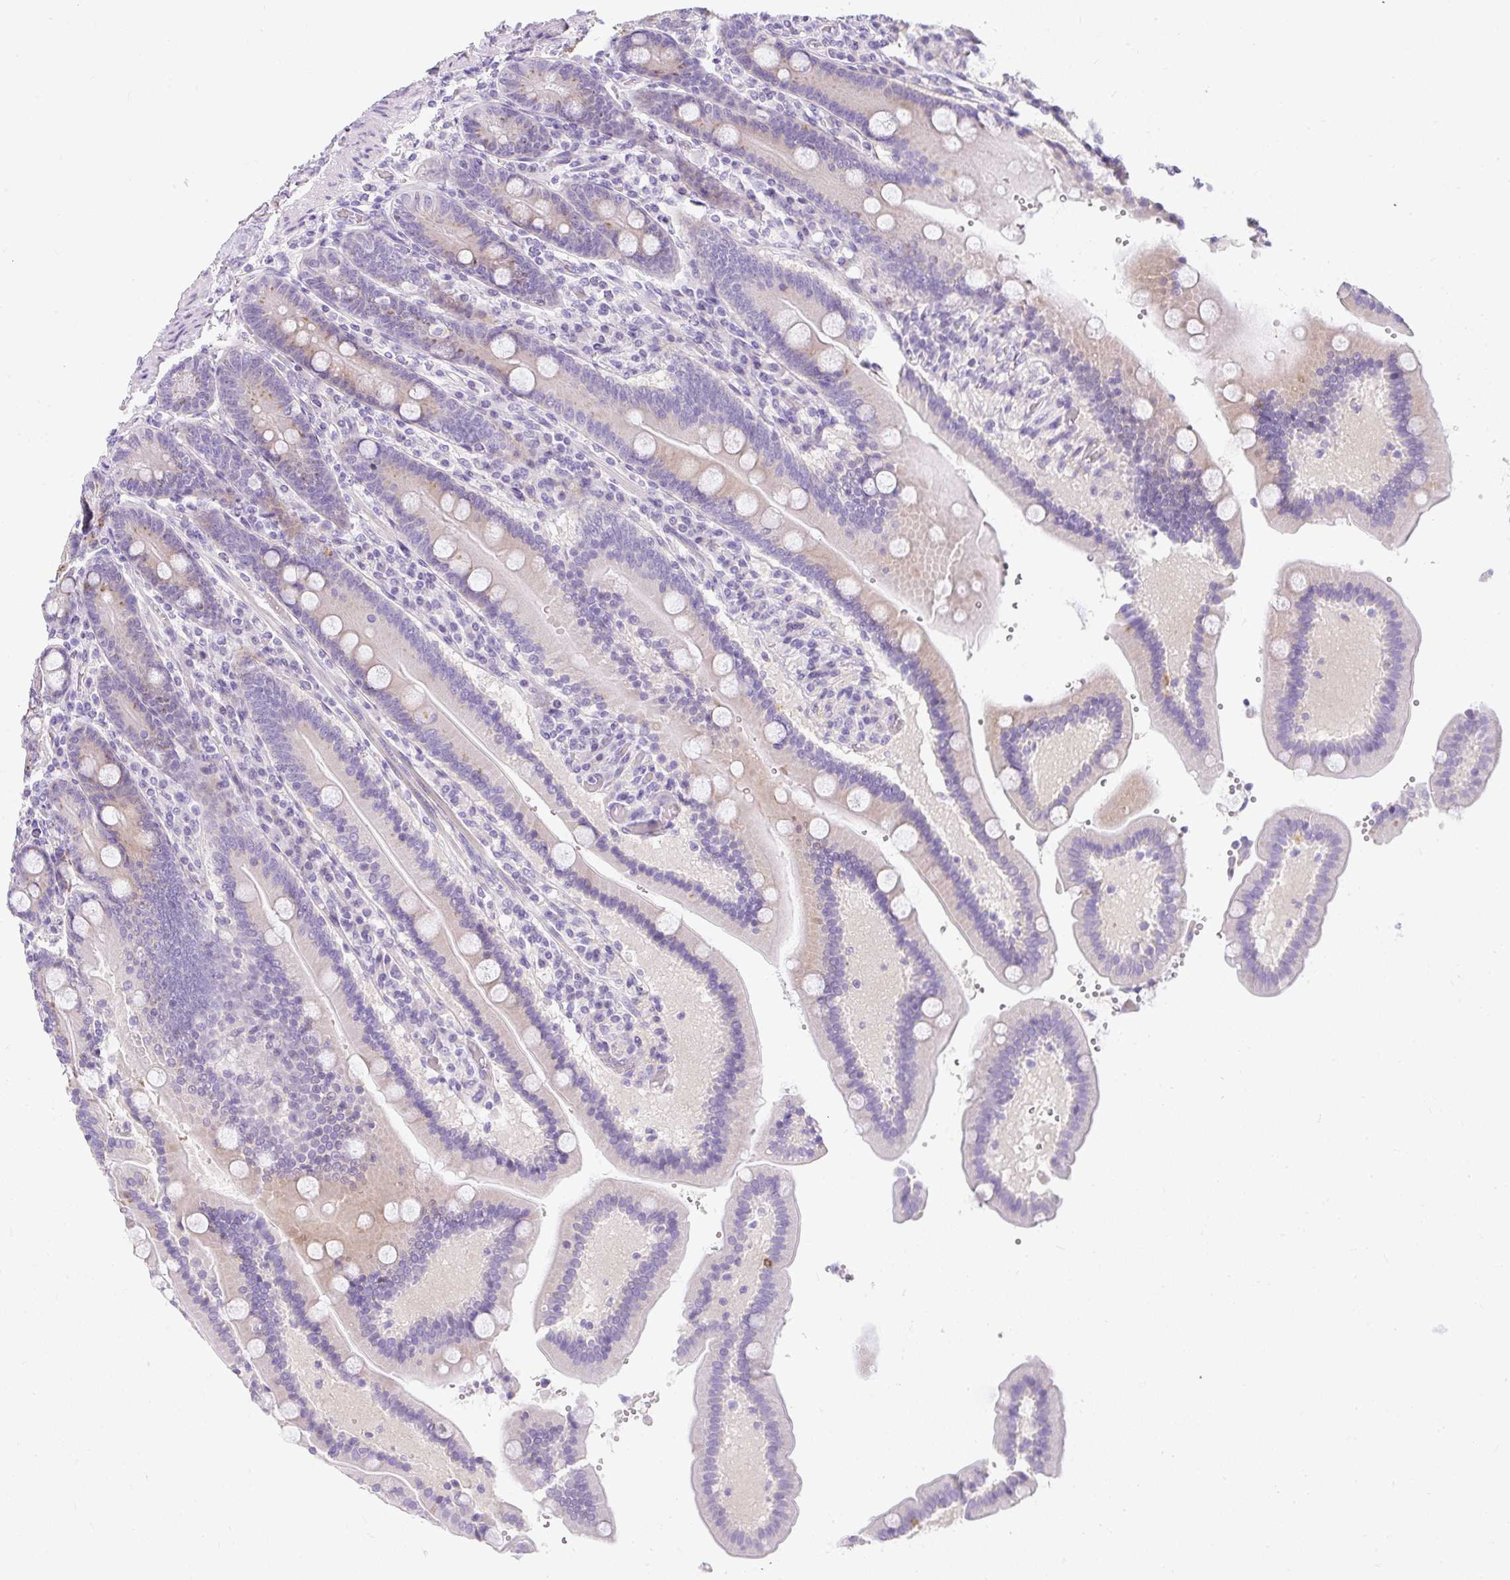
{"staining": {"intensity": "weak", "quantity": "25%-75%", "location": "cytoplasmic/membranous"}, "tissue": "duodenum", "cell_type": "Glandular cells", "image_type": "normal", "snomed": [{"axis": "morphology", "description": "Normal tissue, NOS"}, {"axis": "topography", "description": "Duodenum"}], "caption": "Immunohistochemistry (IHC) photomicrograph of unremarkable human duodenum stained for a protein (brown), which exhibits low levels of weak cytoplasmic/membranous staining in approximately 25%-75% of glandular cells.", "gene": "DTX4", "patient": {"sex": "female", "age": 62}}